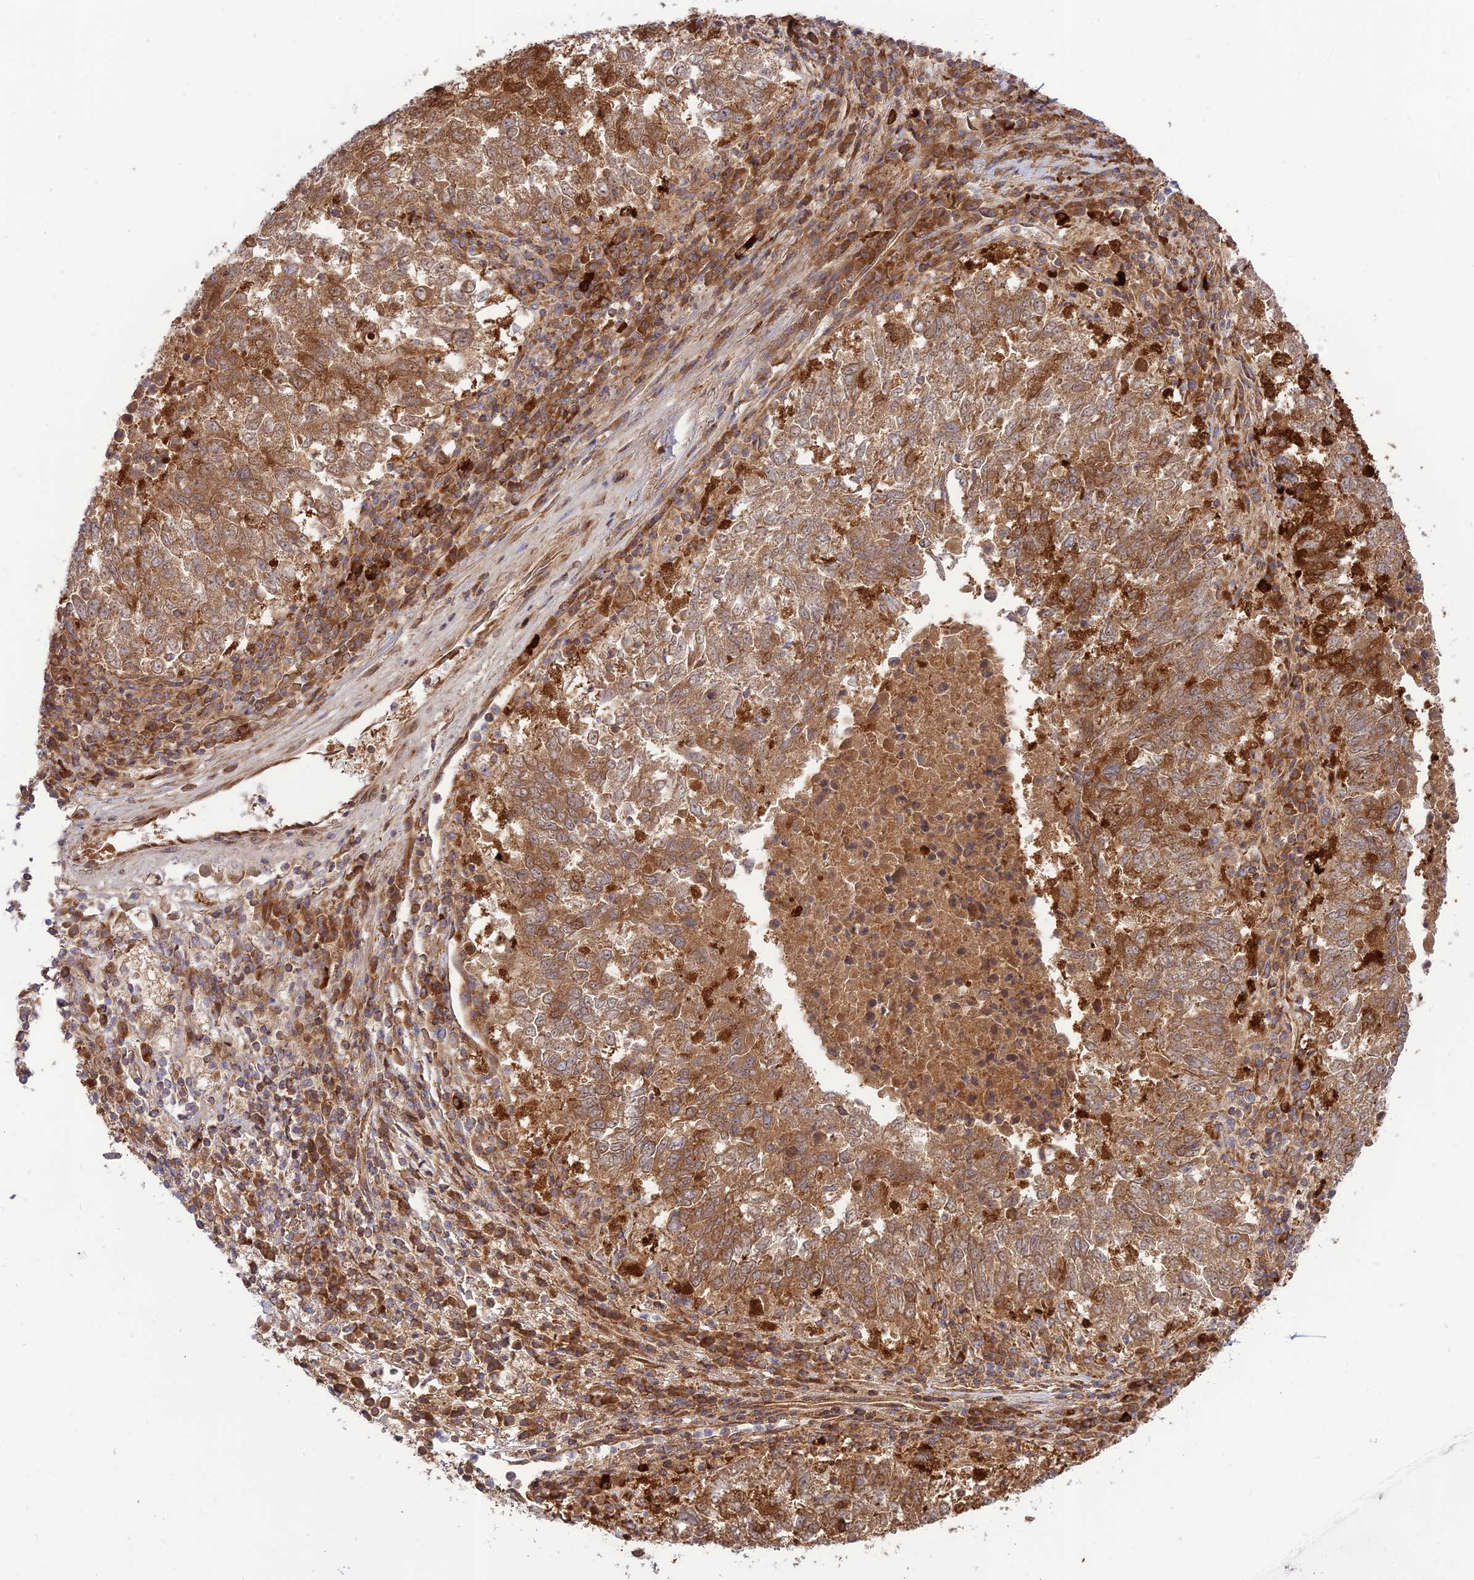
{"staining": {"intensity": "moderate", "quantity": ">75%", "location": "cytoplasmic/membranous"}, "tissue": "lung cancer", "cell_type": "Tumor cells", "image_type": "cancer", "snomed": [{"axis": "morphology", "description": "Squamous cell carcinoma, NOS"}, {"axis": "topography", "description": "Lung"}], "caption": "Human lung cancer (squamous cell carcinoma) stained for a protein (brown) displays moderate cytoplasmic/membranous positive expression in about >75% of tumor cells.", "gene": "PIMREG", "patient": {"sex": "male", "age": 73}}